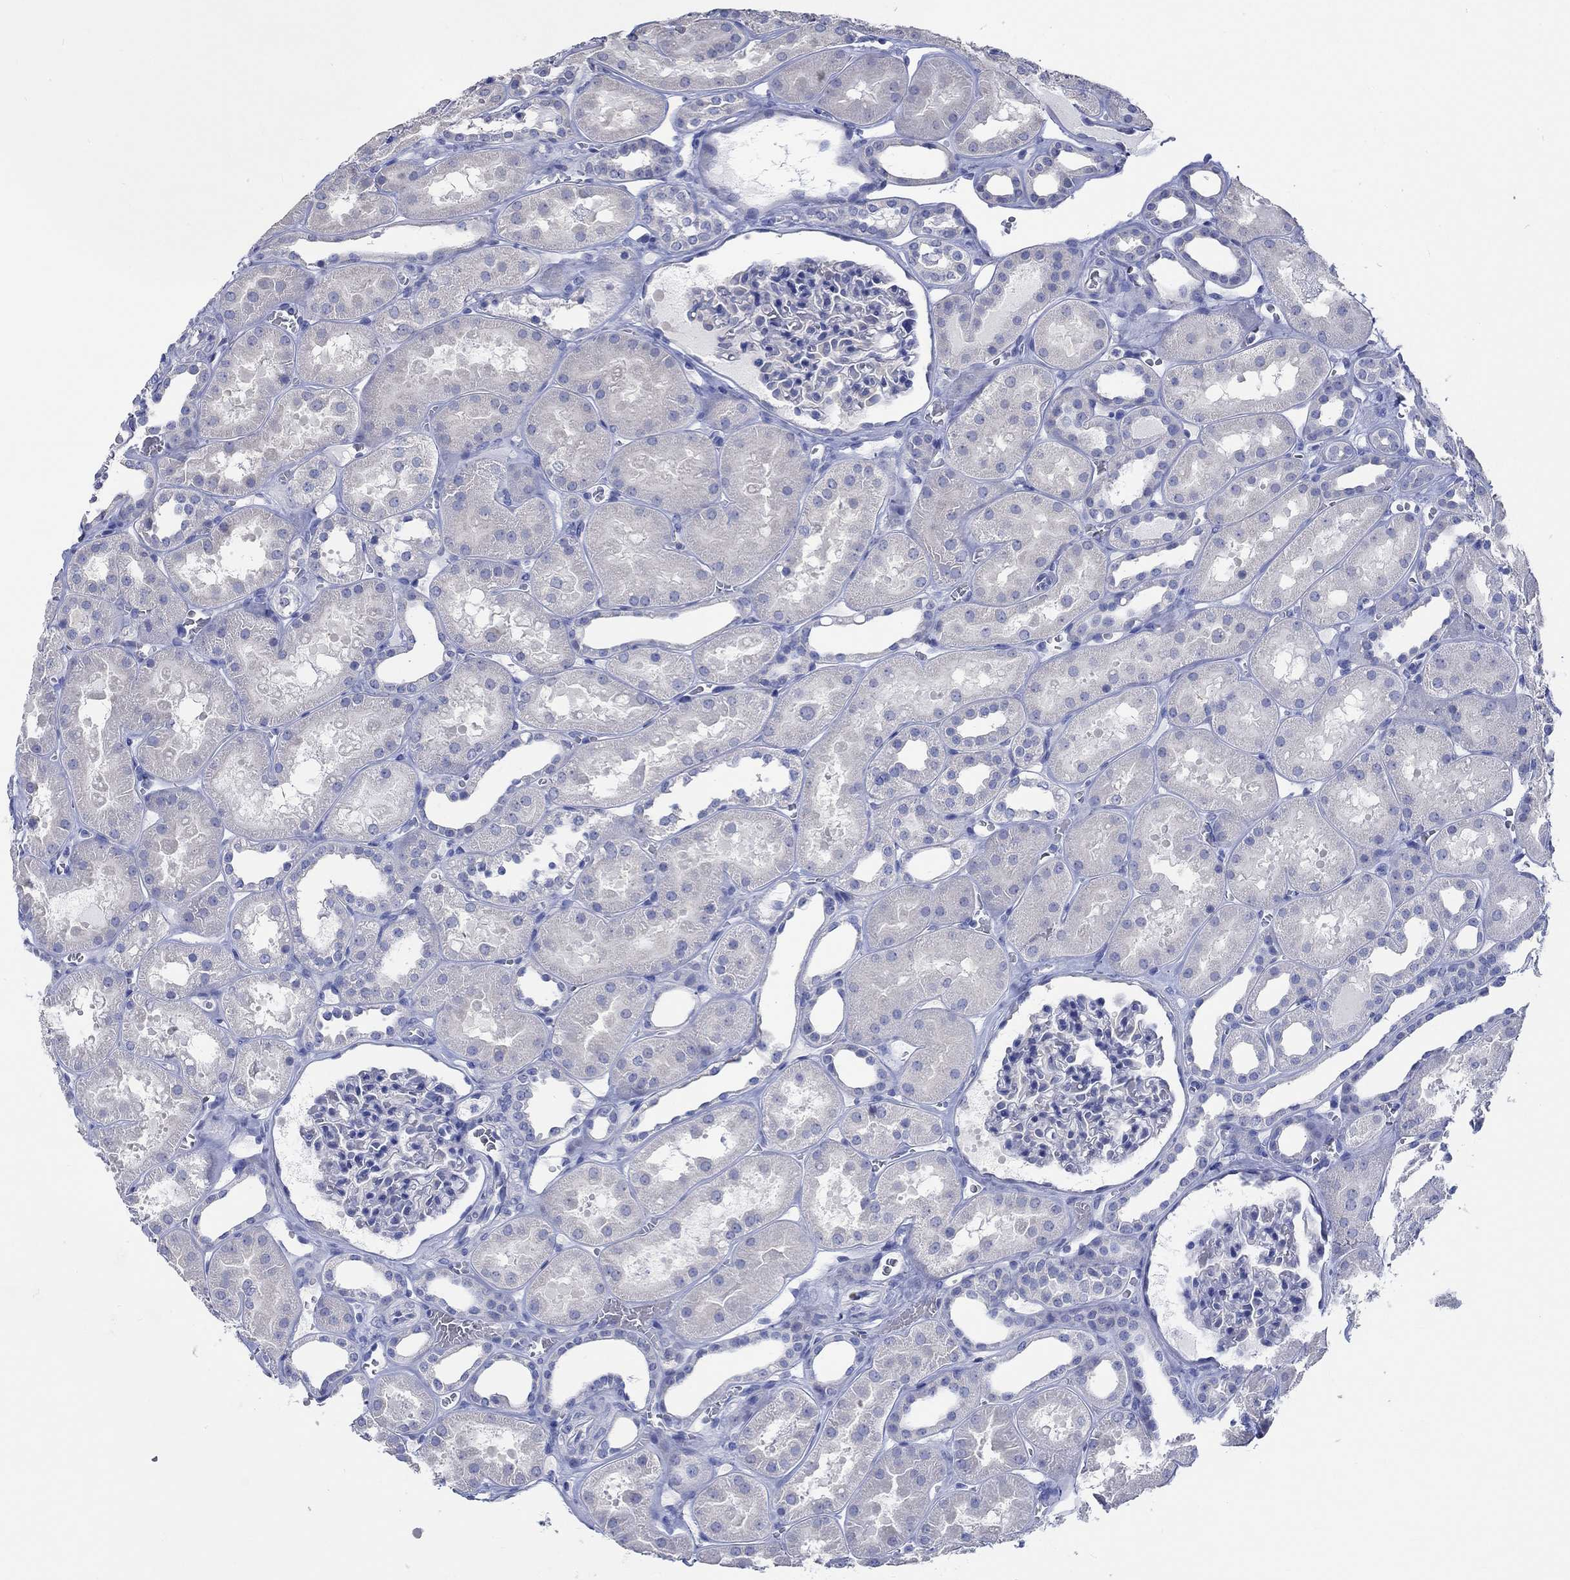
{"staining": {"intensity": "negative", "quantity": "none", "location": "none"}, "tissue": "kidney", "cell_type": "Cells in glomeruli", "image_type": "normal", "snomed": [{"axis": "morphology", "description": "Normal tissue, NOS"}, {"axis": "topography", "description": "Kidney"}], "caption": "High magnification brightfield microscopy of unremarkable kidney stained with DAB (brown) and counterstained with hematoxylin (blue): cells in glomeruli show no significant staining.", "gene": "KCNA1", "patient": {"sex": "female", "age": 41}}